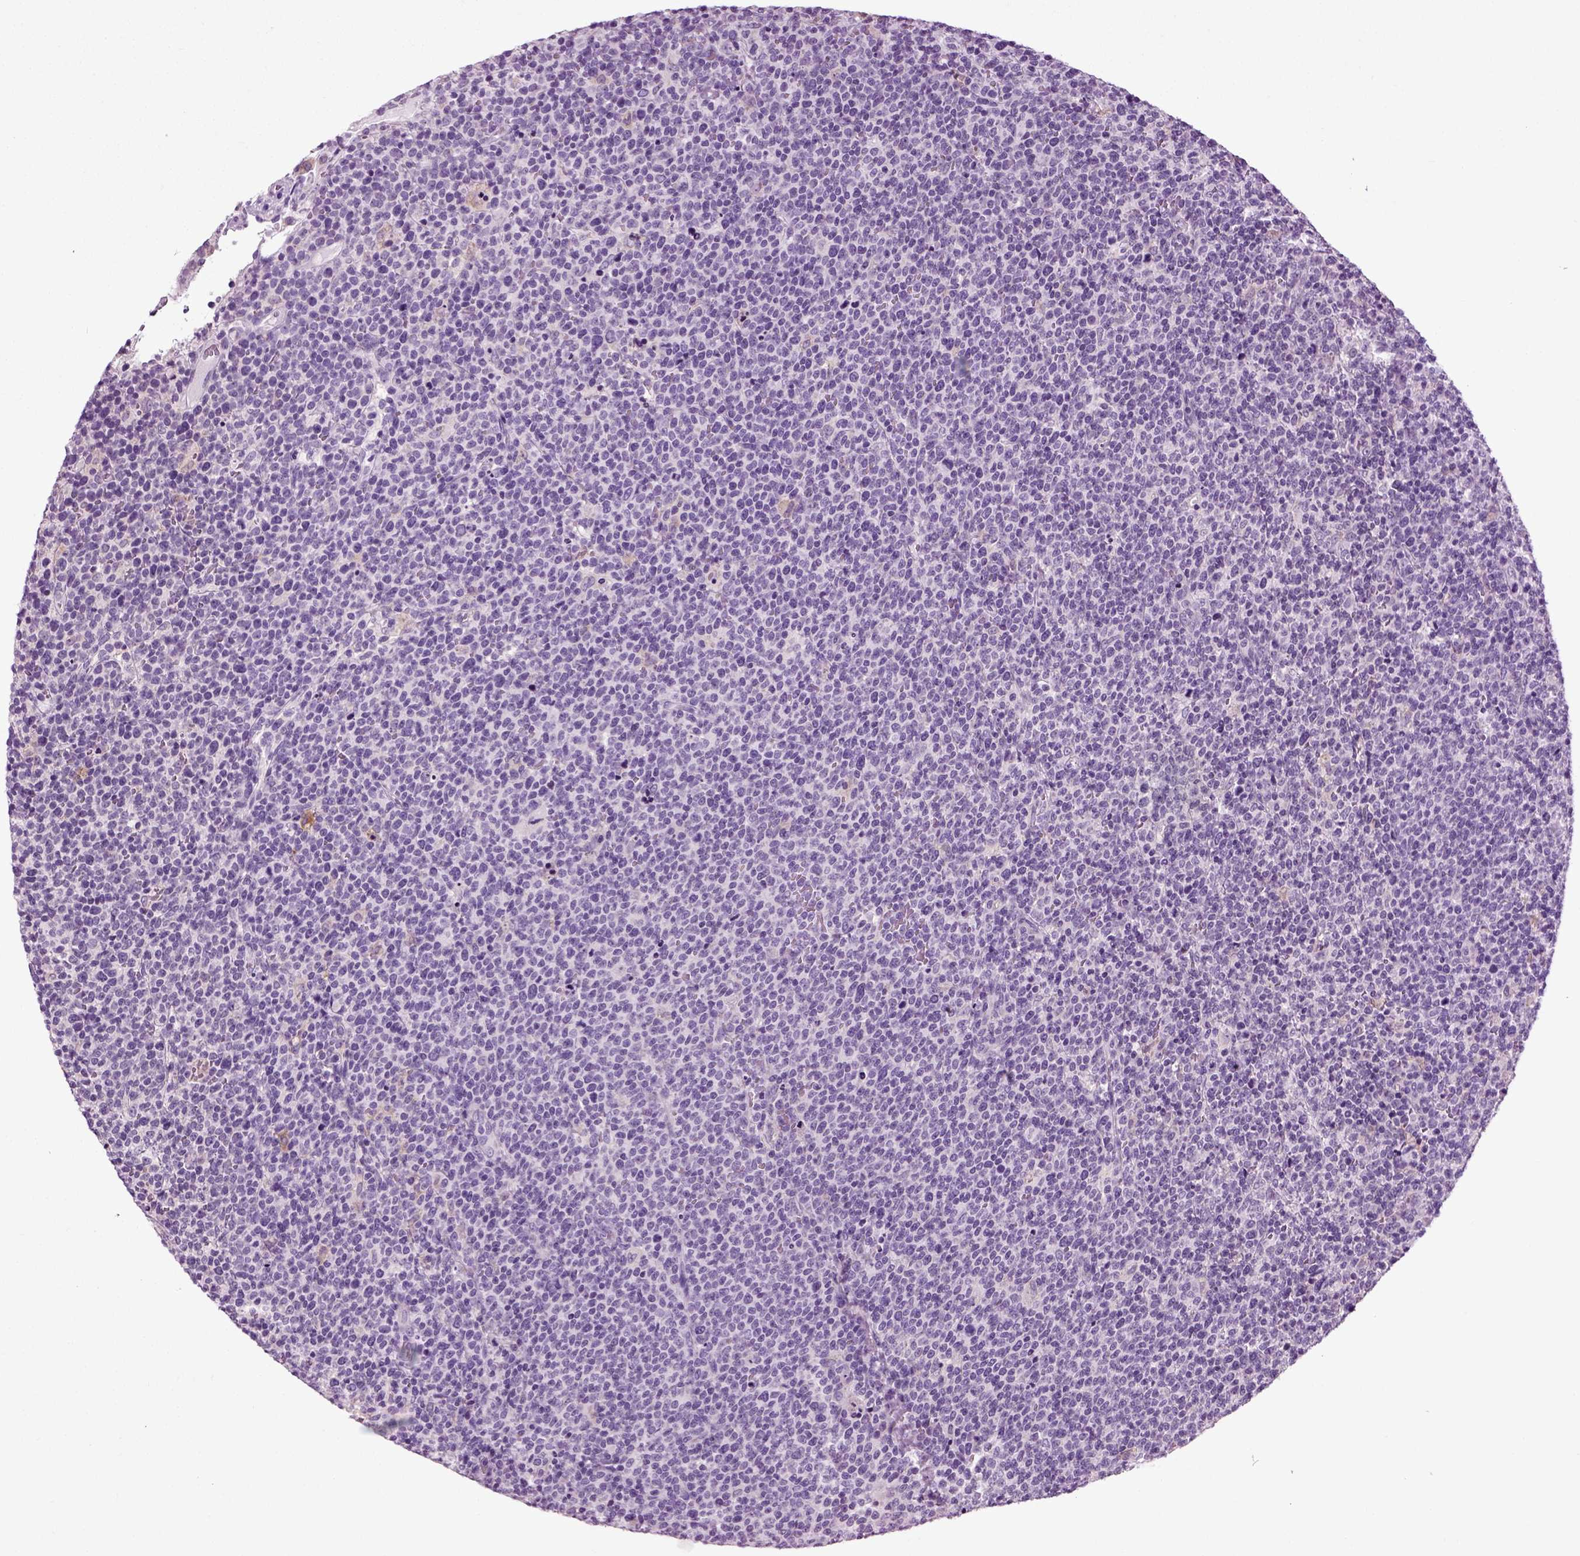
{"staining": {"intensity": "negative", "quantity": "none", "location": "none"}, "tissue": "lymphoma", "cell_type": "Tumor cells", "image_type": "cancer", "snomed": [{"axis": "morphology", "description": "Malignant lymphoma, non-Hodgkin's type, High grade"}, {"axis": "topography", "description": "Lymph node"}], "caption": "There is no significant expression in tumor cells of lymphoma.", "gene": "DNAH10", "patient": {"sex": "male", "age": 61}}